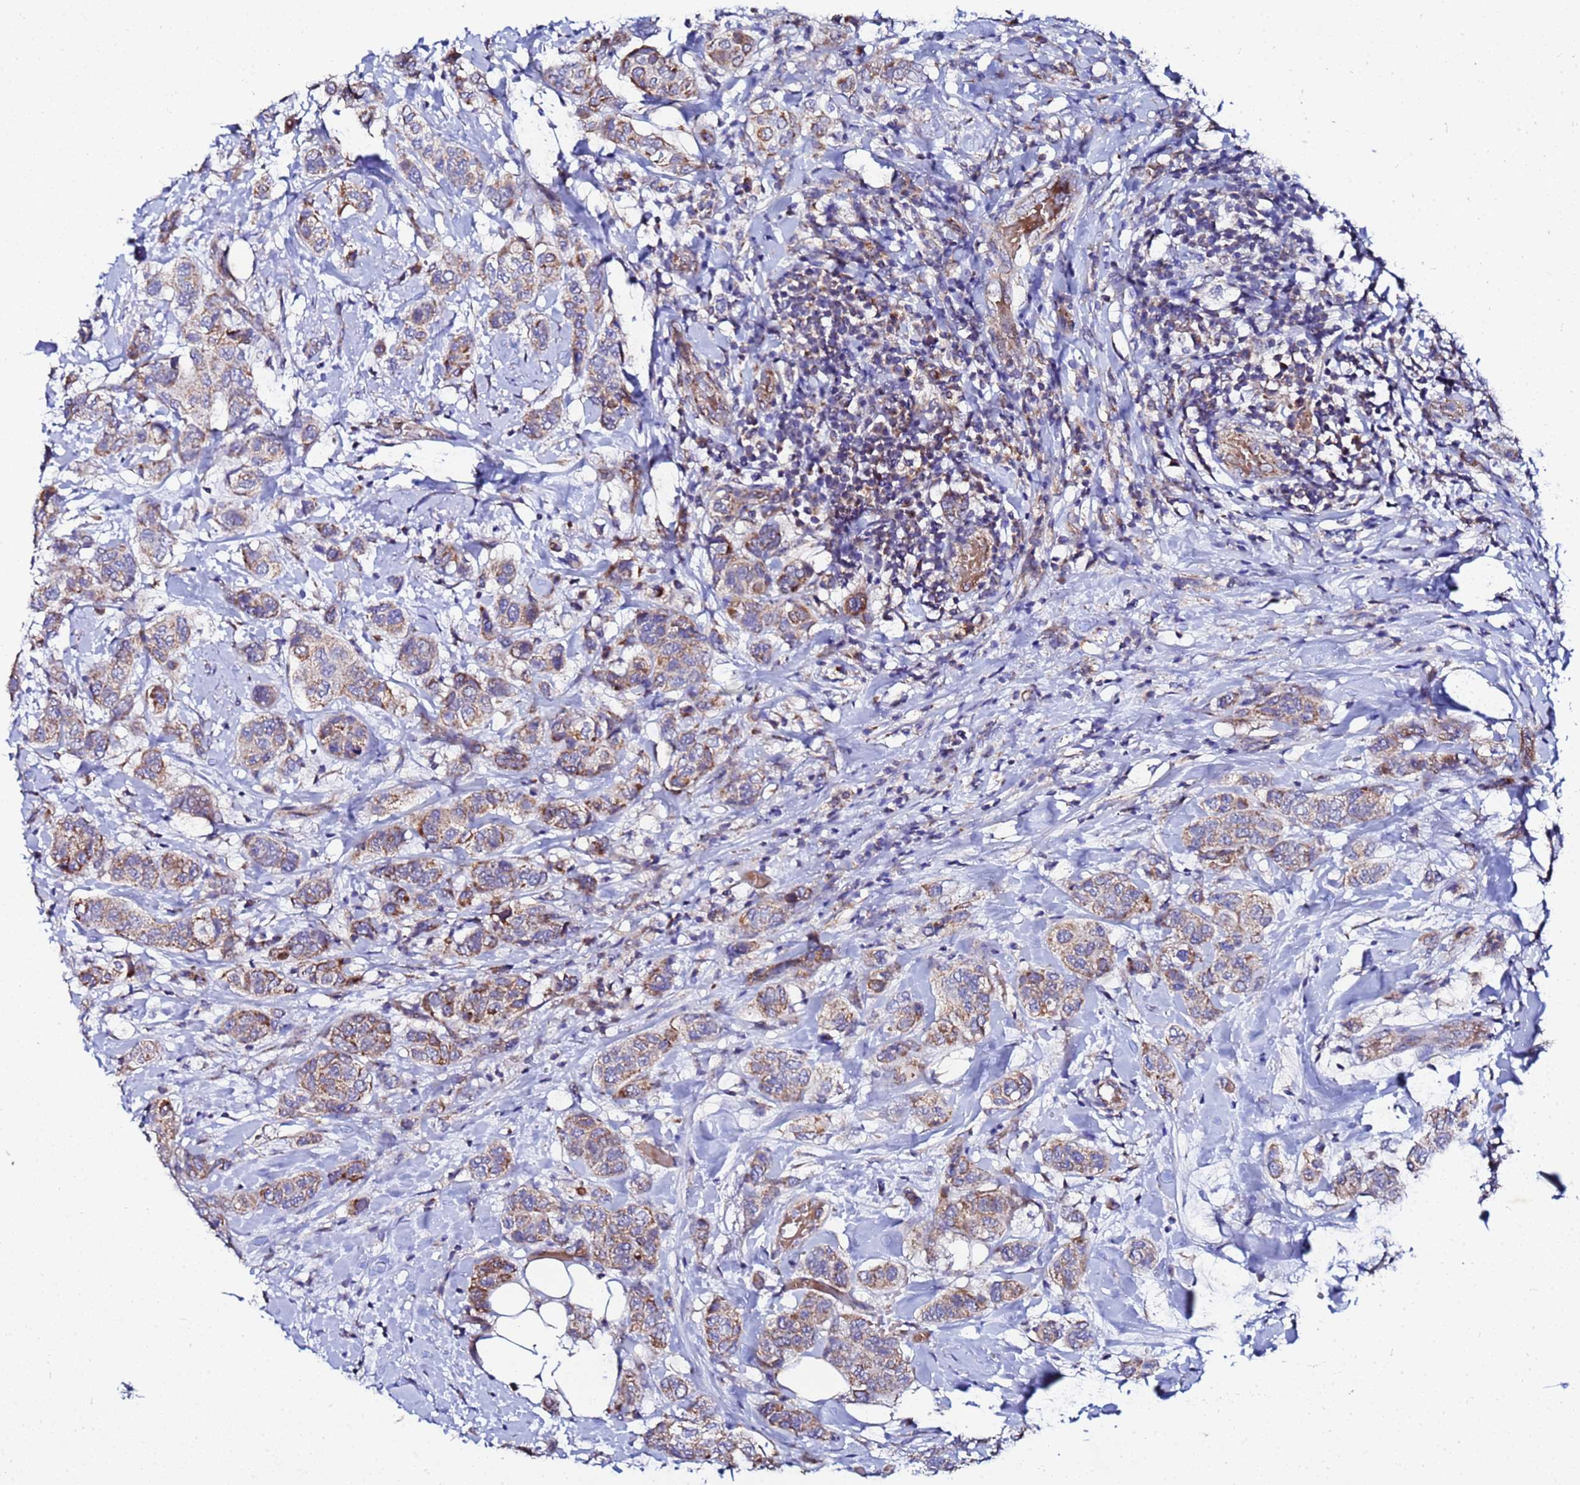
{"staining": {"intensity": "moderate", "quantity": ">75%", "location": "cytoplasmic/membranous"}, "tissue": "breast cancer", "cell_type": "Tumor cells", "image_type": "cancer", "snomed": [{"axis": "morphology", "description": "Lobular carcinoma"}, {"axis": "topography", "description": "Breast"}], "caption": "This is a photomicrograph of IHC staining of lobular carcinoma (breast), which shows moderate staining in the cytoplasmic/membranous of tumor cells.", "gene": "FAHD2A", "patient": {"sex": "female", "age": 51}}